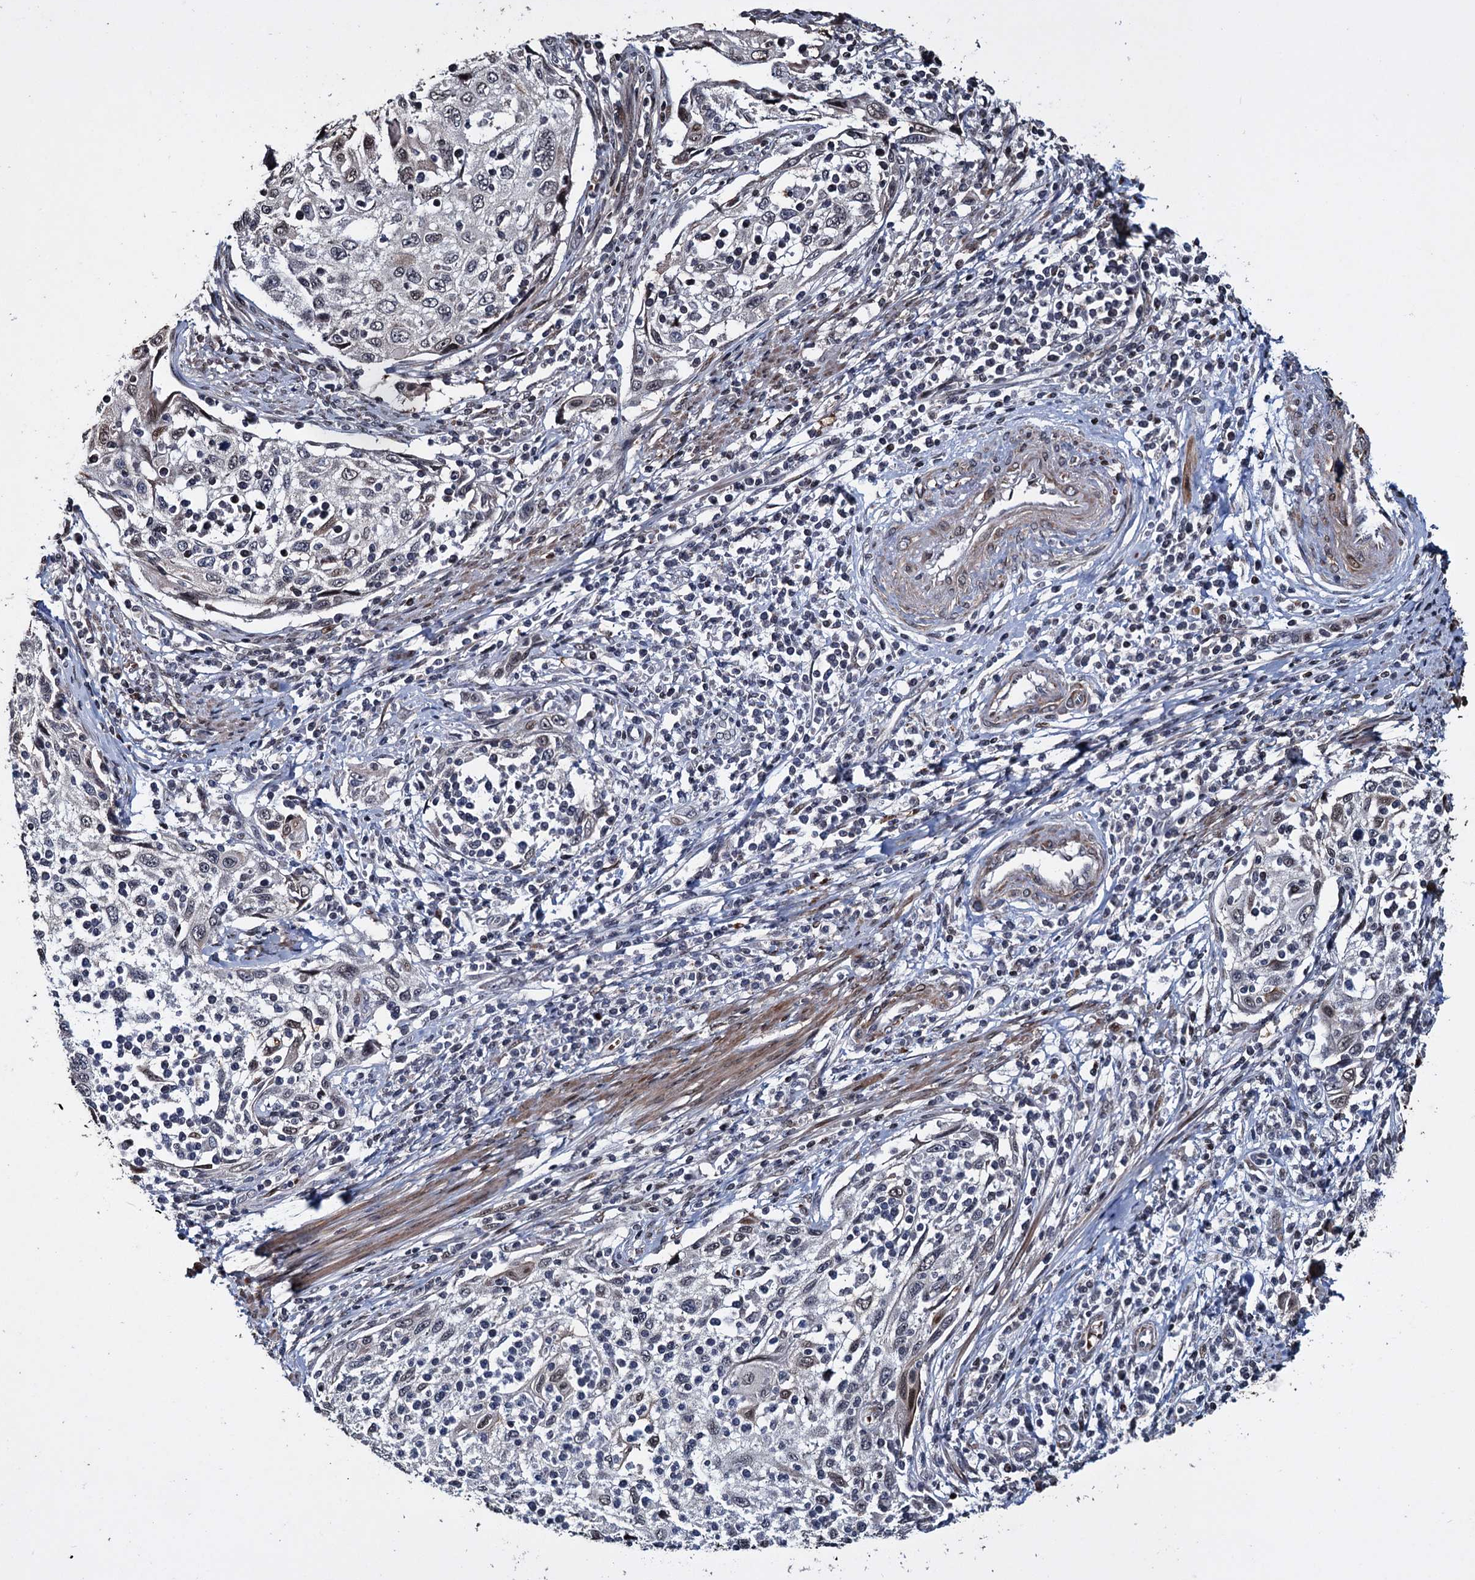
{"staining": {"intensity": "negative", "quantity": "none", "location": "none"}, "tissue": "cervical cancer", "cell_type": "Tumor cells", "image_type": "cancer", "snomed": [{"axis": "morphology", "description": "Squamous cell carcinoma, NOS"}, {"axis": "topography", "description": "Cervix"}], "caption": "Tumor cells show no significant protein positivity in cervical cancer (squamous cell carcinoma).", "gene": "EYA4", "patient": {"sex": "female", "age": 70}}